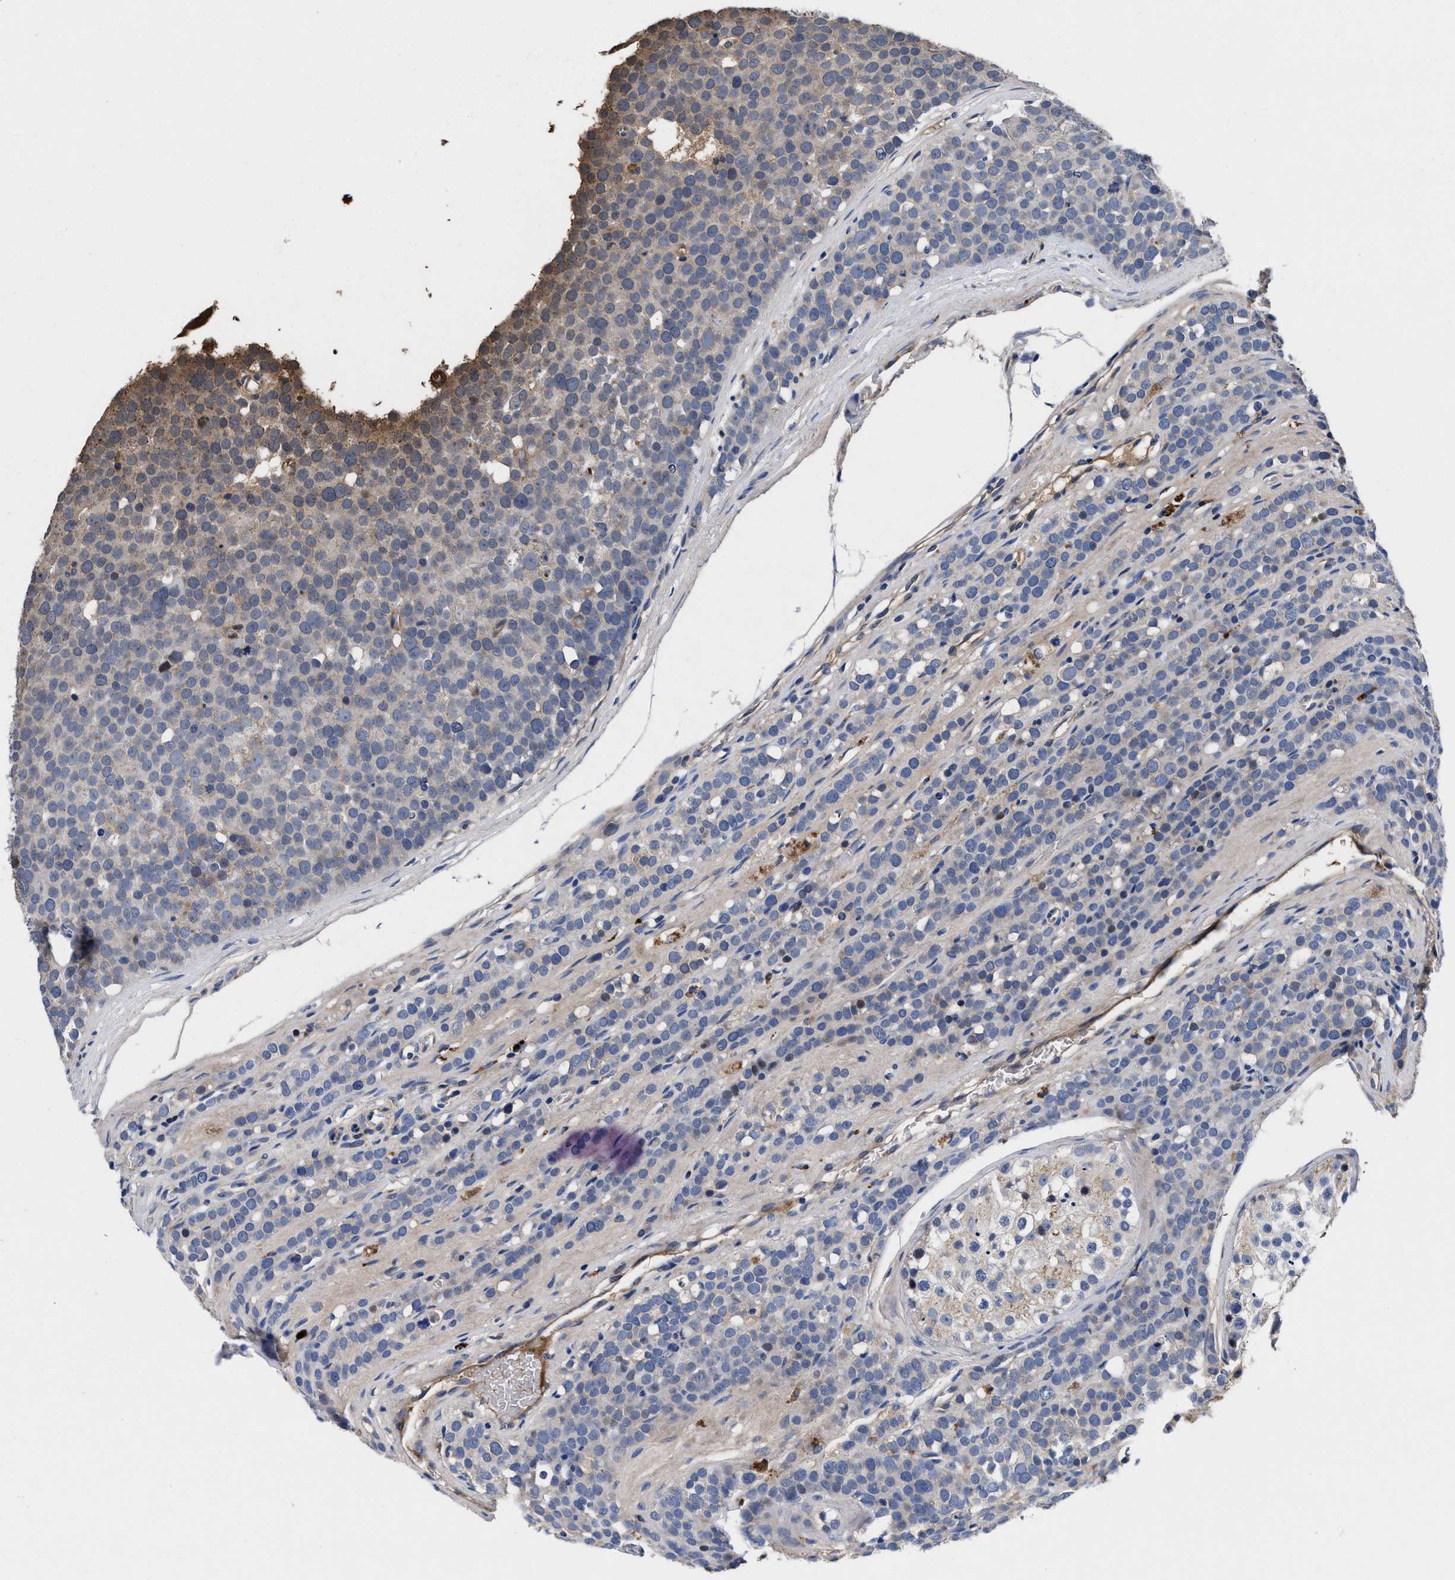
{"staining": {"intensity": "negative", "quantity": "none", "location": "none"}, "tissue": "testis cancer", "cell_type": "Tumor cells", "image_type": "cancer", "snomed": [{"axis": "morphology", "description": "Seminoma, NOS"}, {"axis": "topography", "description": "Testis"}], "caption": "A high-resolution micrograph shows immunohistochemistry staining of testis cancer (seminoma), which shows no significant expression in tumor cells. The staining is performed using DAB brown chromogen with nuclei counter-stained in using hematoxylin.", "gene": "DHRS13", "patient": {"sex": "male", "age": 71}}